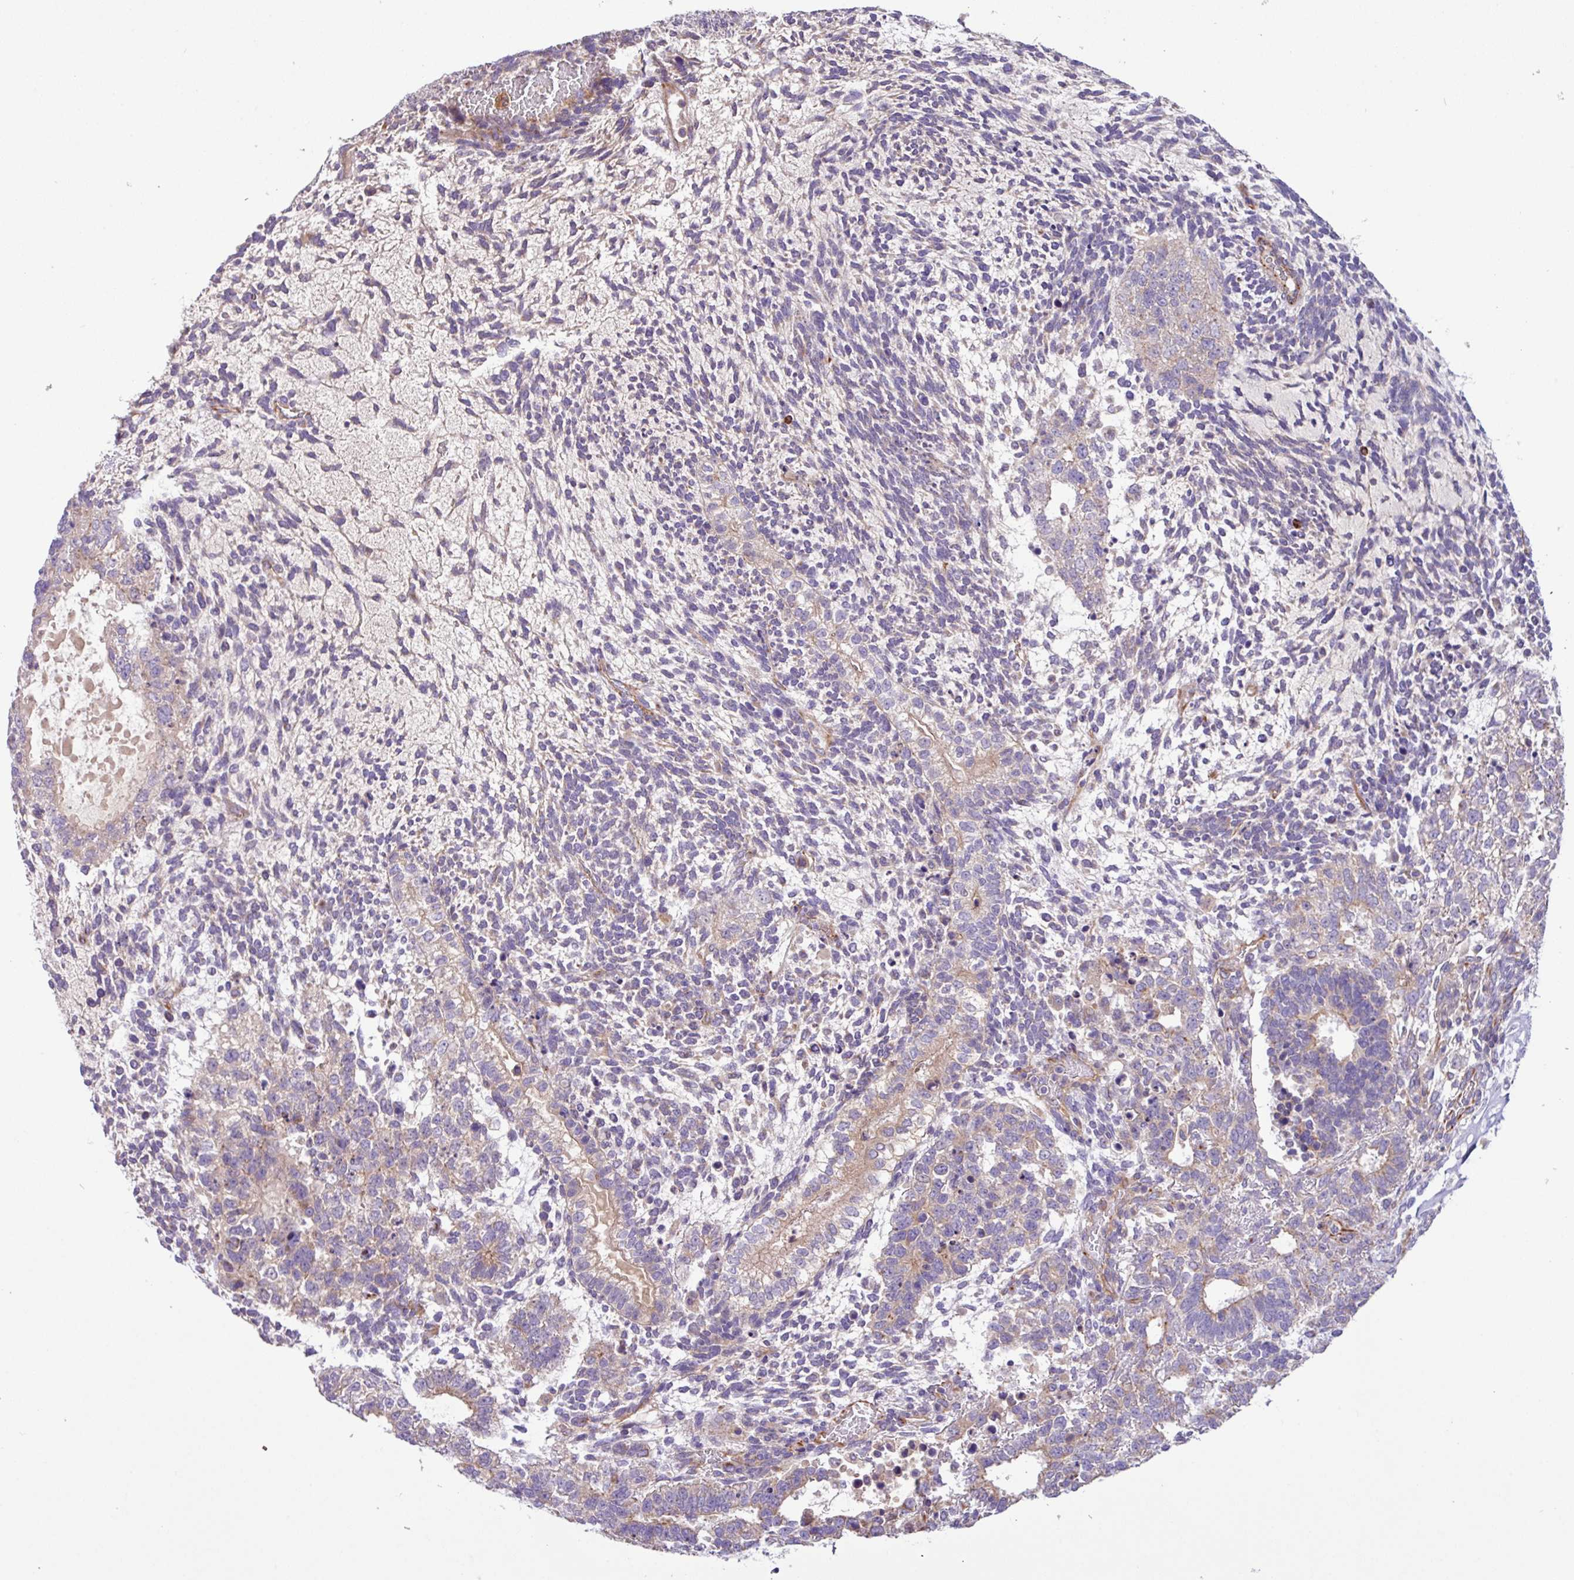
{"staining": {"intensity": "weak", "quantity": "<25%", "location": "cytoplasmic/membranous"}, "tissue": "testis cancer", "cell_type": "Tumor cells", "image_type": "cancer", "snomed": [{"axis": "morphology", "description": "Carcinoma, Embryonal, NOS"}, {"axis": "topography", "description": "Testis"}], "caption": "Image shows no protein expression in tumor cells of testis cancer tissue.", "gene": "MRM2", "patient": {"sex": "male", "age": 23}}